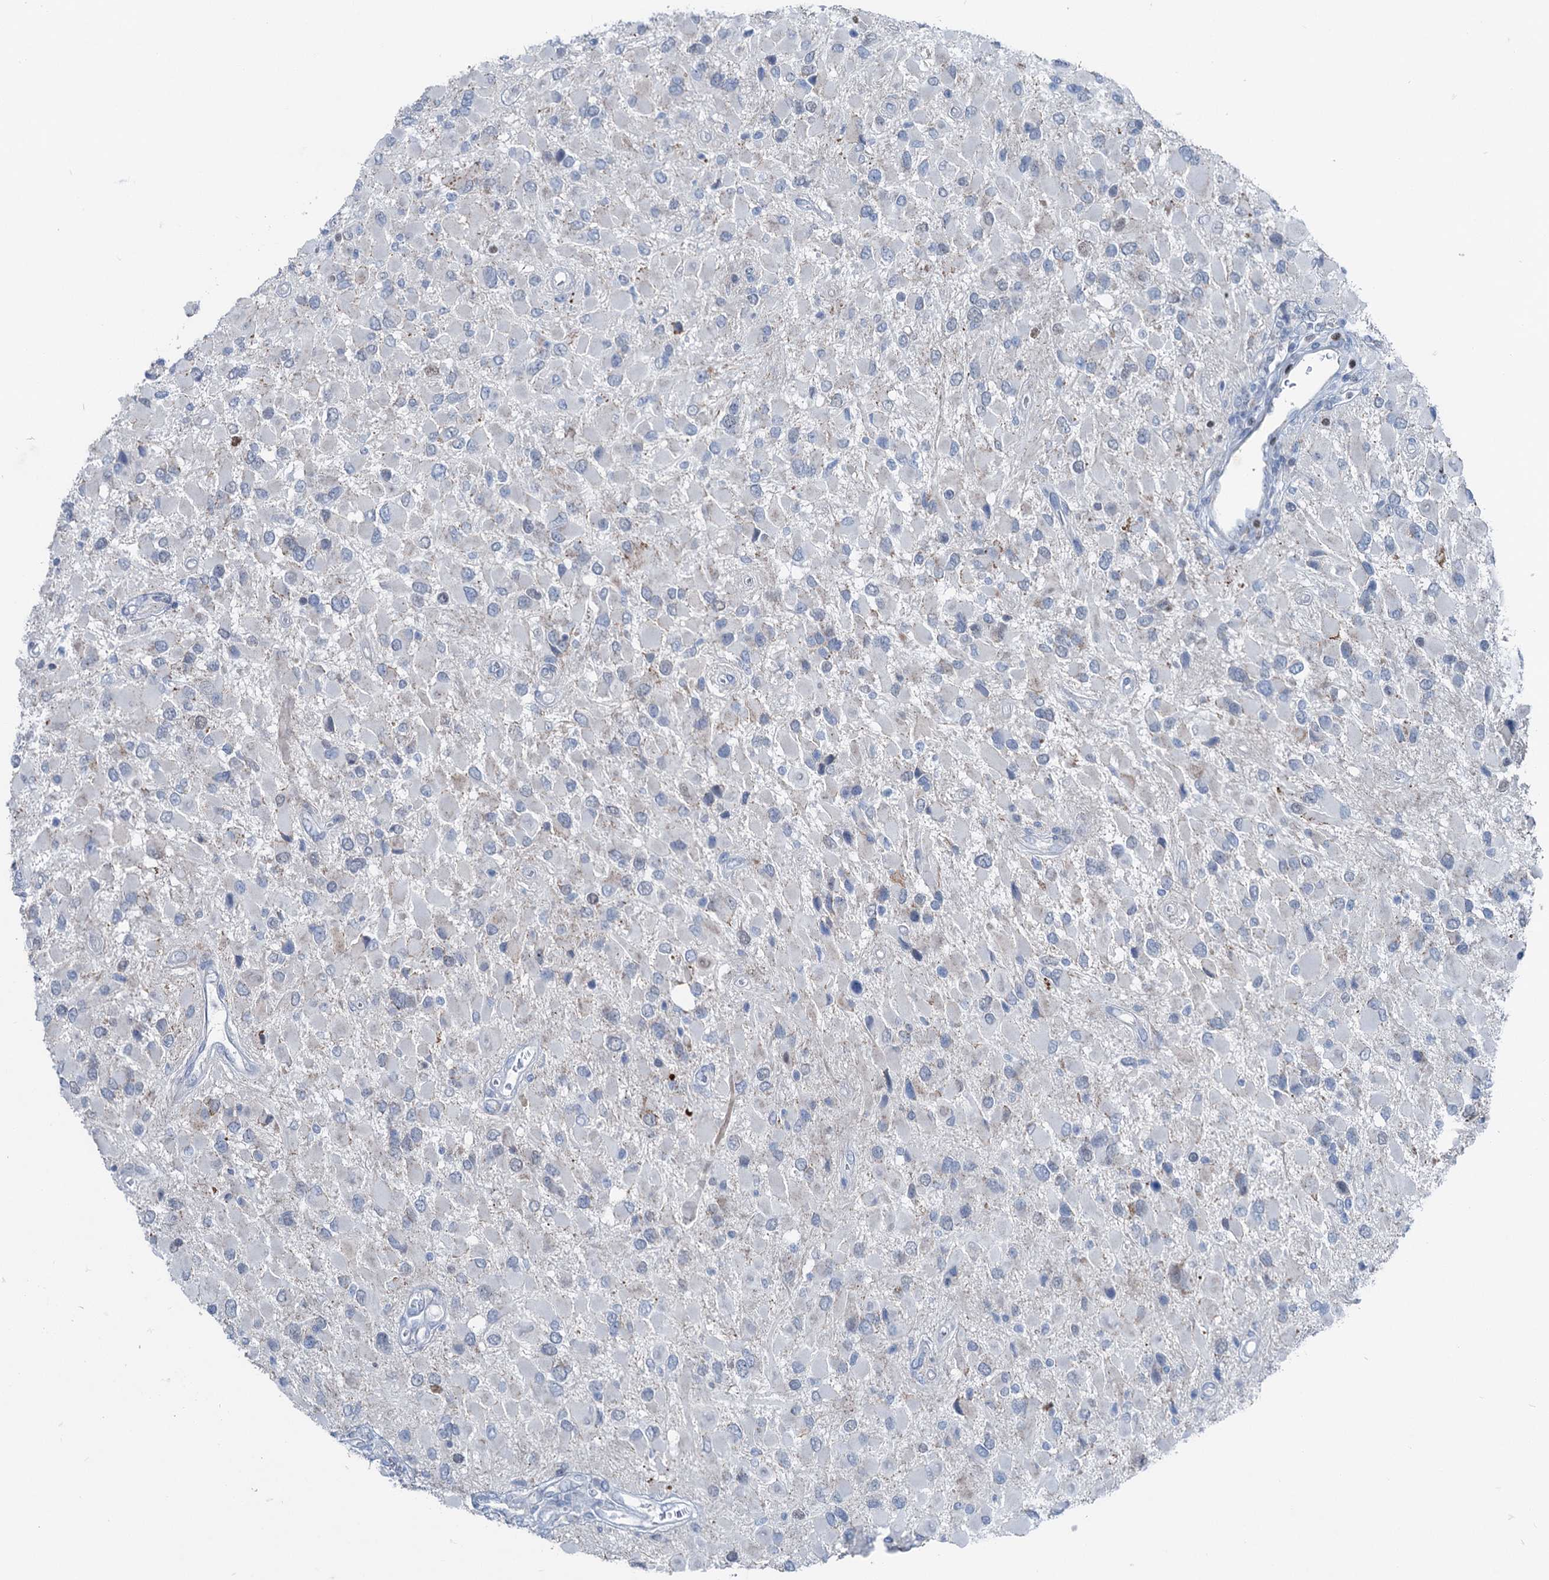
{"staining": {"intensity": "negative", "quantity": "none", "location": "none"}, "tissue": "glioma", "cell_type": "Tumor cells", "image_type": "cancer", "snomed": [{"axis": "morphology", "description": "Glioma, malignant, High grade"}, {"axis": "topography", "description": "Brain"}], "caption": "Immunohistochemistry histopathology image of neoplastic tissue: human glioma stained with DAB (3,3'-diaminobenzidine) reveals no significant protein positivity in tumor cells. The staining was performed using DAB (3,3'-diaminobenzidine) to visualize the protein expression in brown, while the nuclei were stained in blue with hematoxylin (Magnification: 20x).", "gene": "ELP4", "patient": {"sex": "male", "age": 53}}